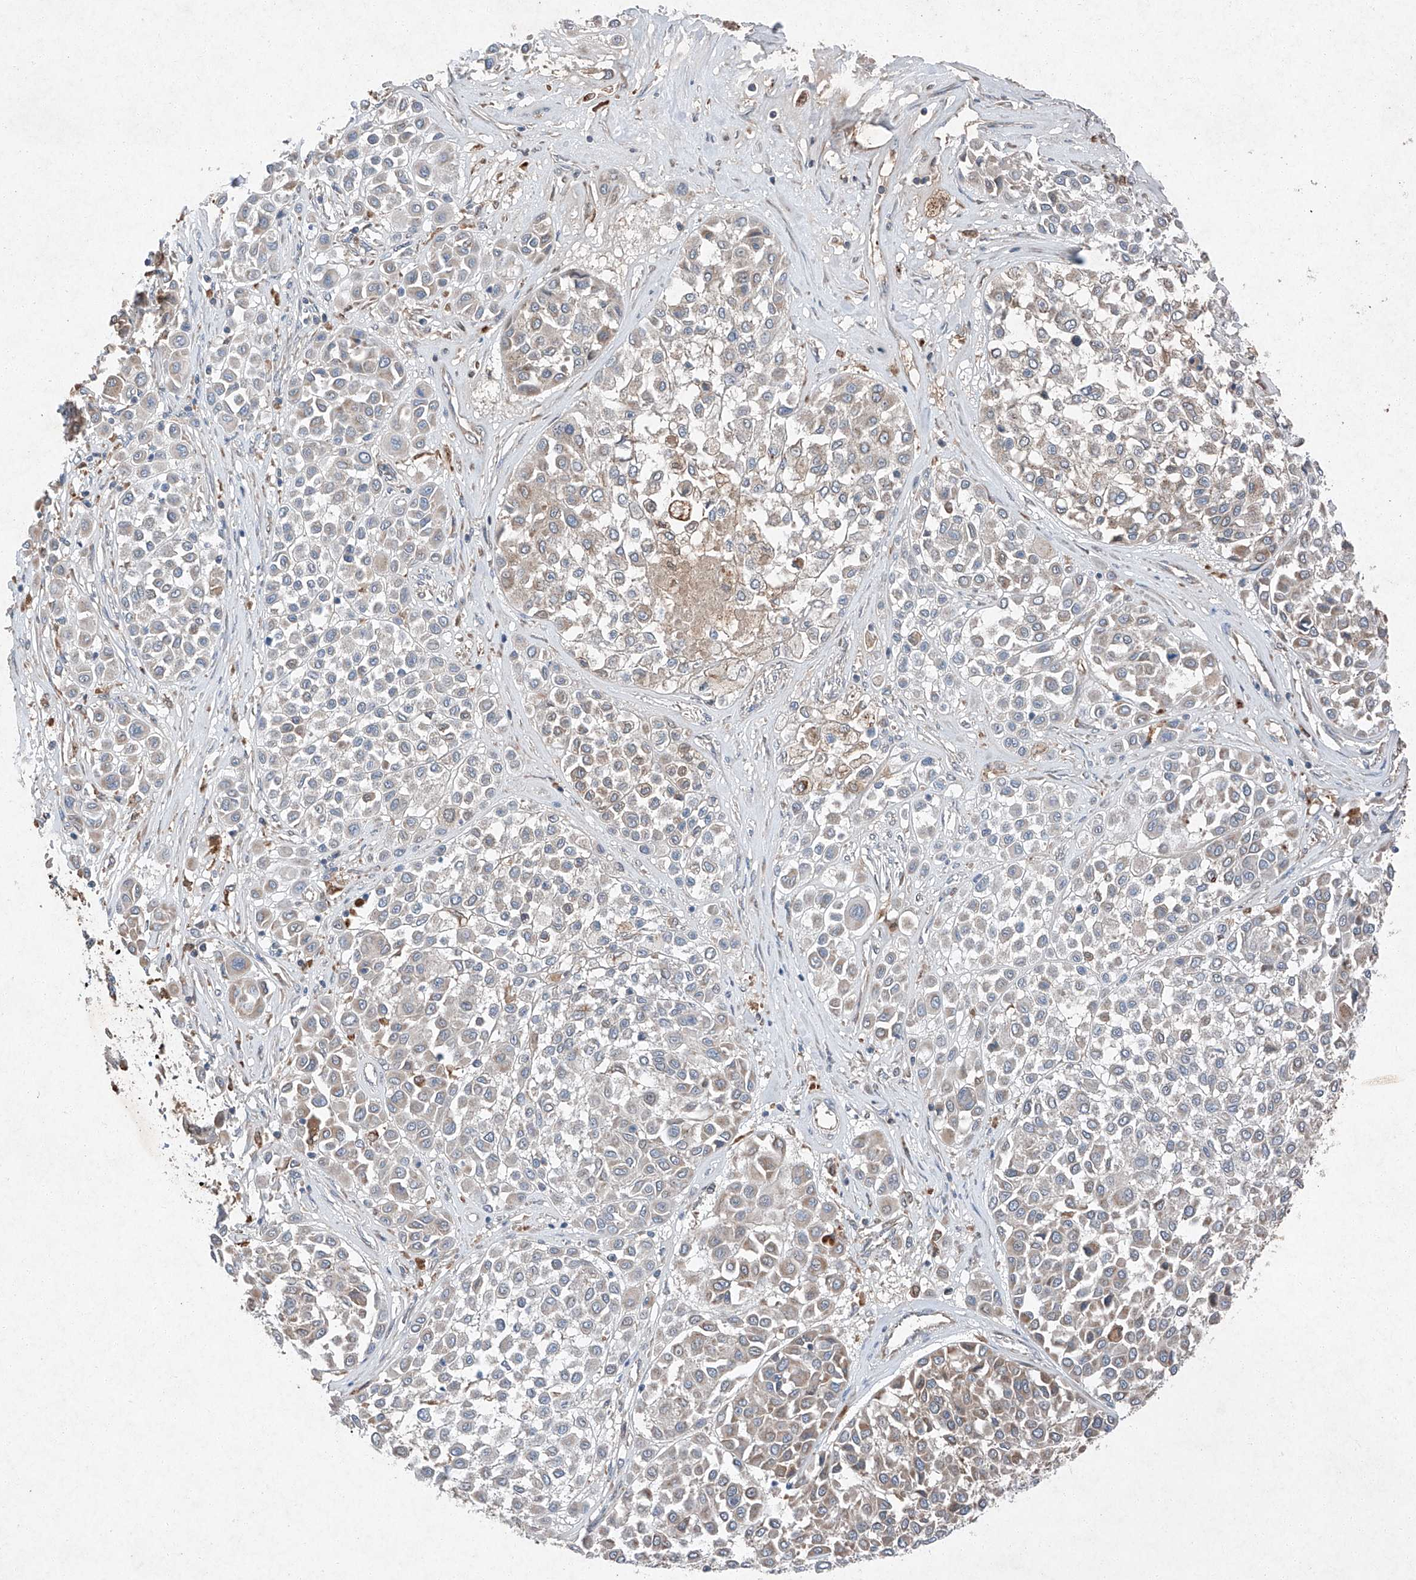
{"staining": {"intensity": "weak", "quantity": "<25%", "location": "cytoplasmic/membranous"}, "tissue": "melanoma", "cell_type": "Tumor cells", "image_type": "cancer", "snomed": [{"axis": "morphology", "description": "Malignant melanoma, Metastatic site"}, {"axis": "topography", "description": "Soft tissue"}], "caption": "The photomicrograph displays no significant expression in tumor cells of malignant melanoma (metastatic site).", "gene": "RUSC1", "patient": {"sex": "male", "age": 41}}